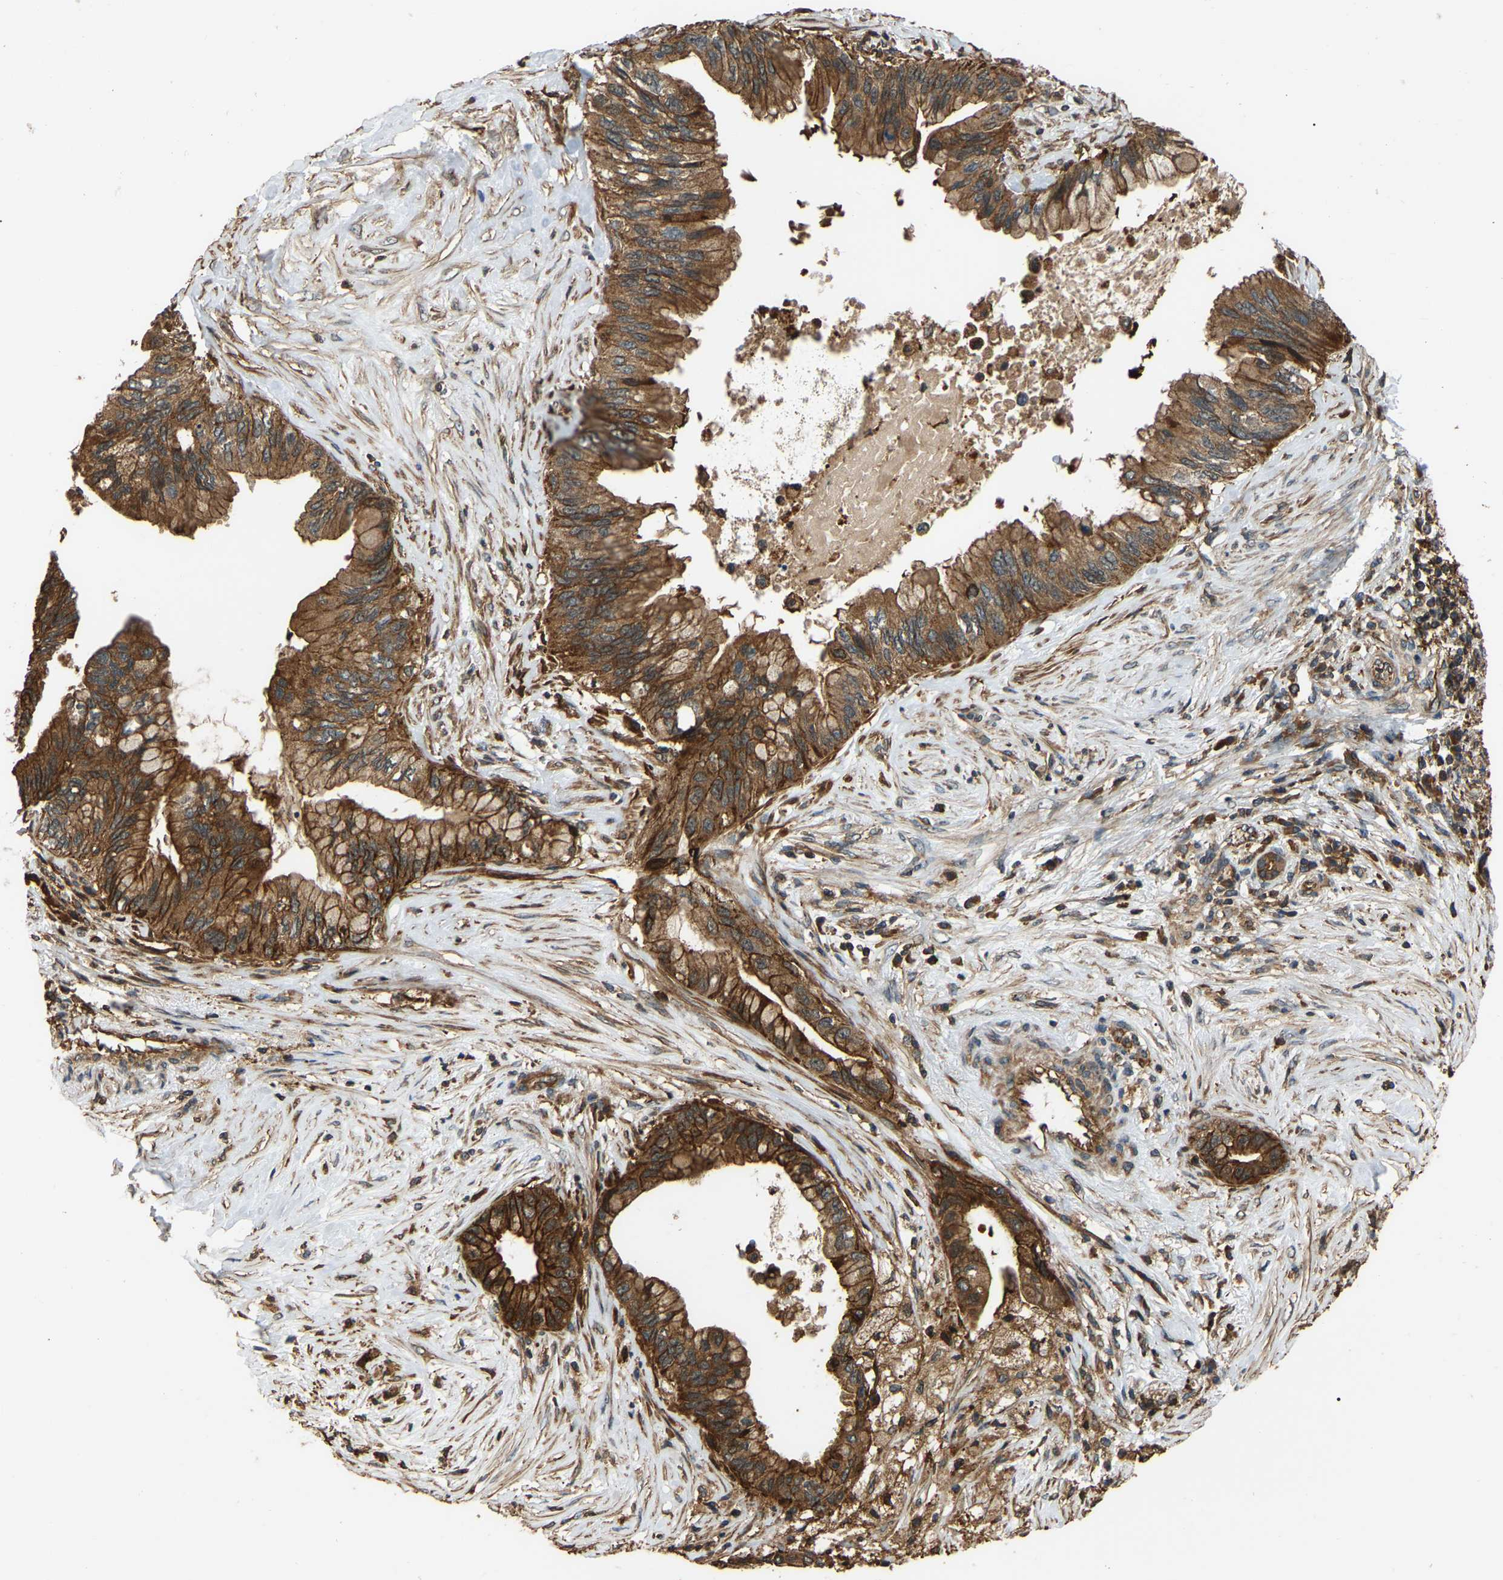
{"staining": {"intensity": "strong", "quantity": ">75%", "location": "cytoplasmic/membranous"}, "tissue": "pancreatic cancer", "cell_type": "Tumor cells", "image_type": "cancer", "snomed": [{"axis": "morphology", "description": "Adenocarcinoma, NOS"}, {"axis": "topography", "description": "Pancreas"}], "caption": "DAB immunohistochemical staining of pancreatic cancer shows strong cytoplasmic/membranous protein positivity in about >75% of tumor cells.", "gene": "SAMD9L", "patient": {"sex": "female", "age": 73}}